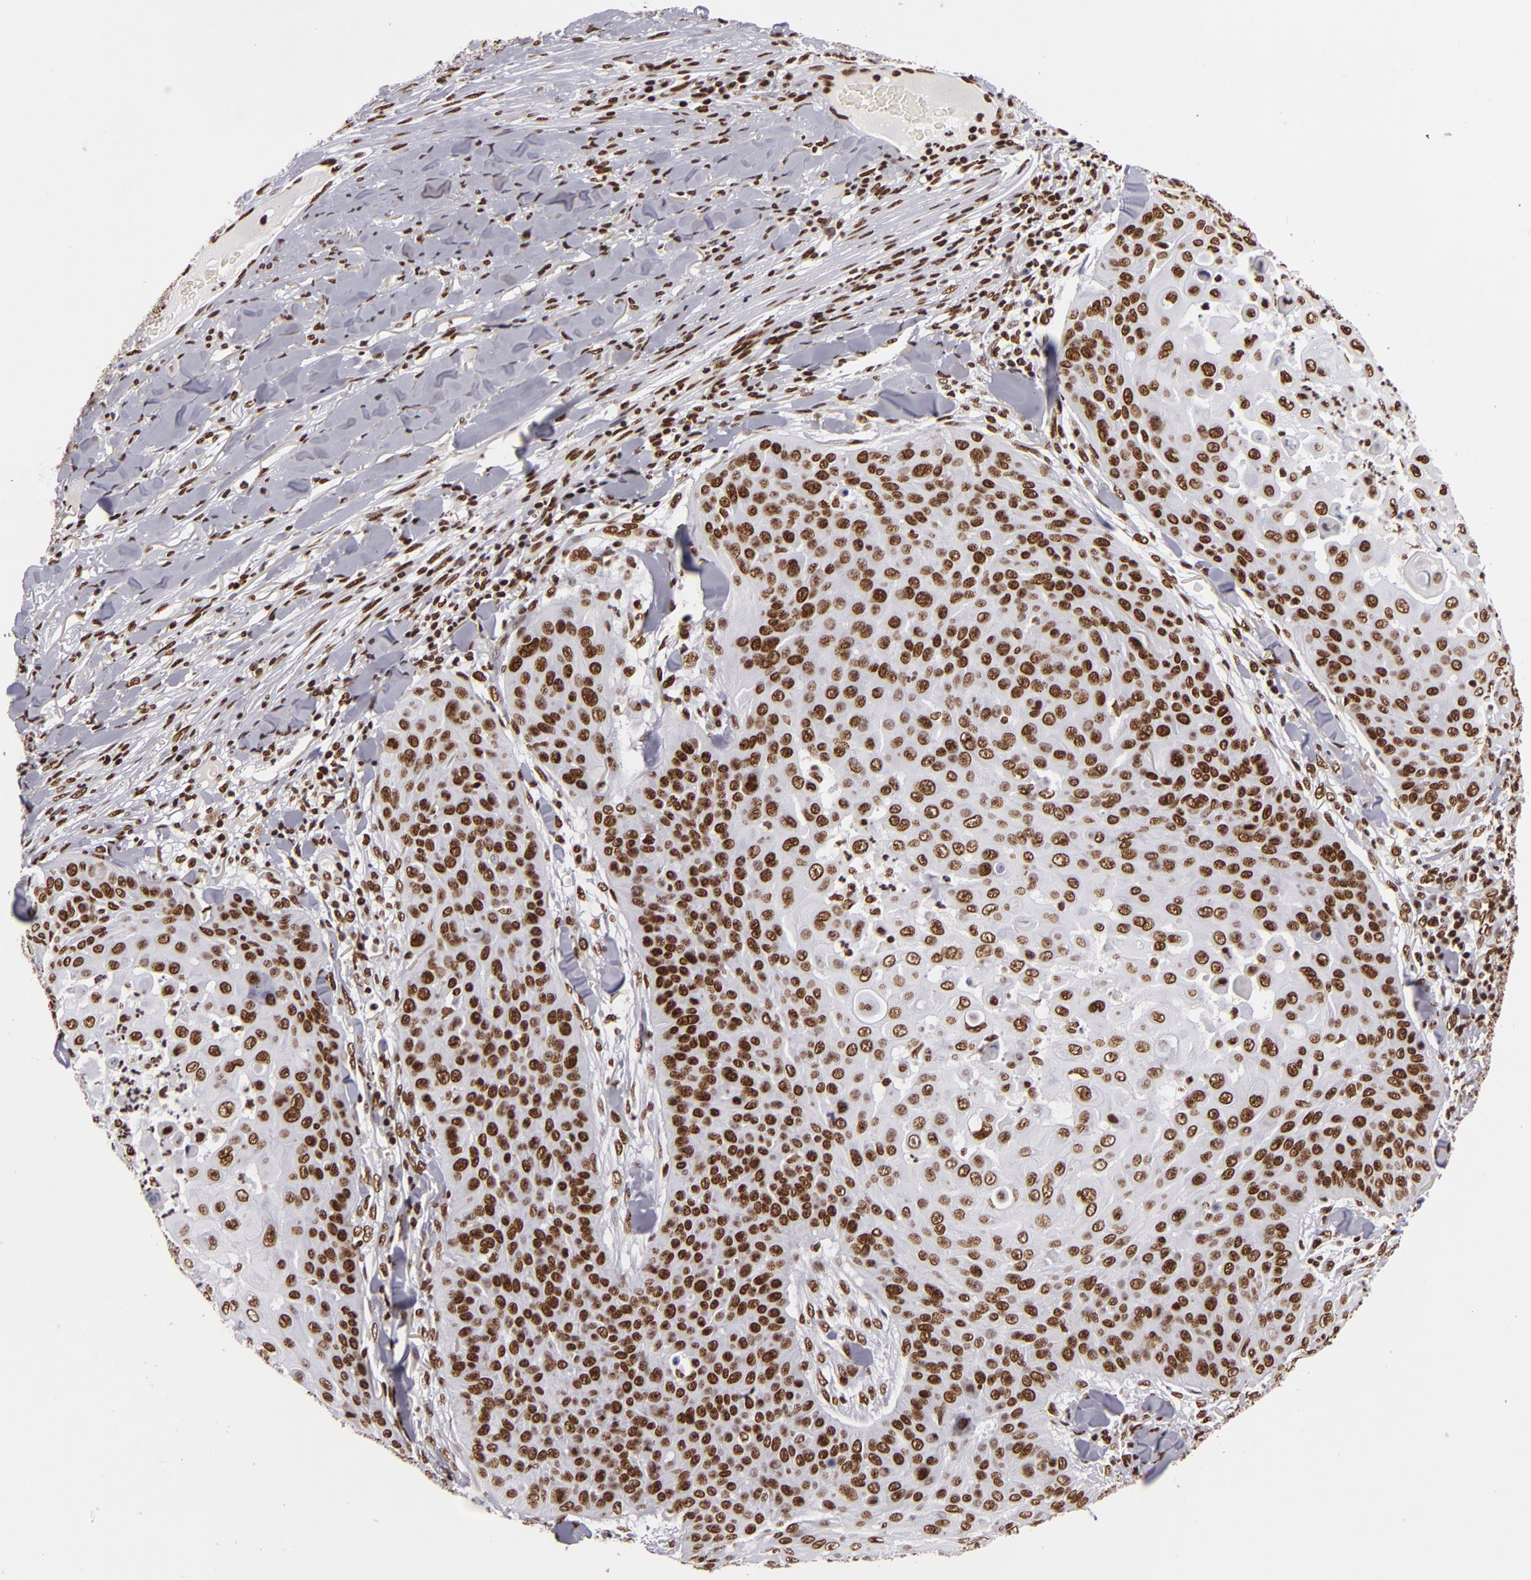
{"staining": {"intensity": "strong", "quantity": ">75%", "location": "nuclear"}, "tissue": "skin cancer", "cell_type": "Tumor cells", "image_type": "cancer", "snomed": [{"axis": "morphology", "description": "Squamous cell carcinoma, NOS"}, {"axis": "topography", "description": "Skin"}], "caption": "Skin squamous cell carcinoma tissue shows strong nuclear positivity in approximately >75% of tumor cells, visualized by immunohistochemistry. (brown staining indicates protein expression, while blue staining denotes nuclei).", "gene": "SAFB", "patient": {"sex": "male", "age": 82}}